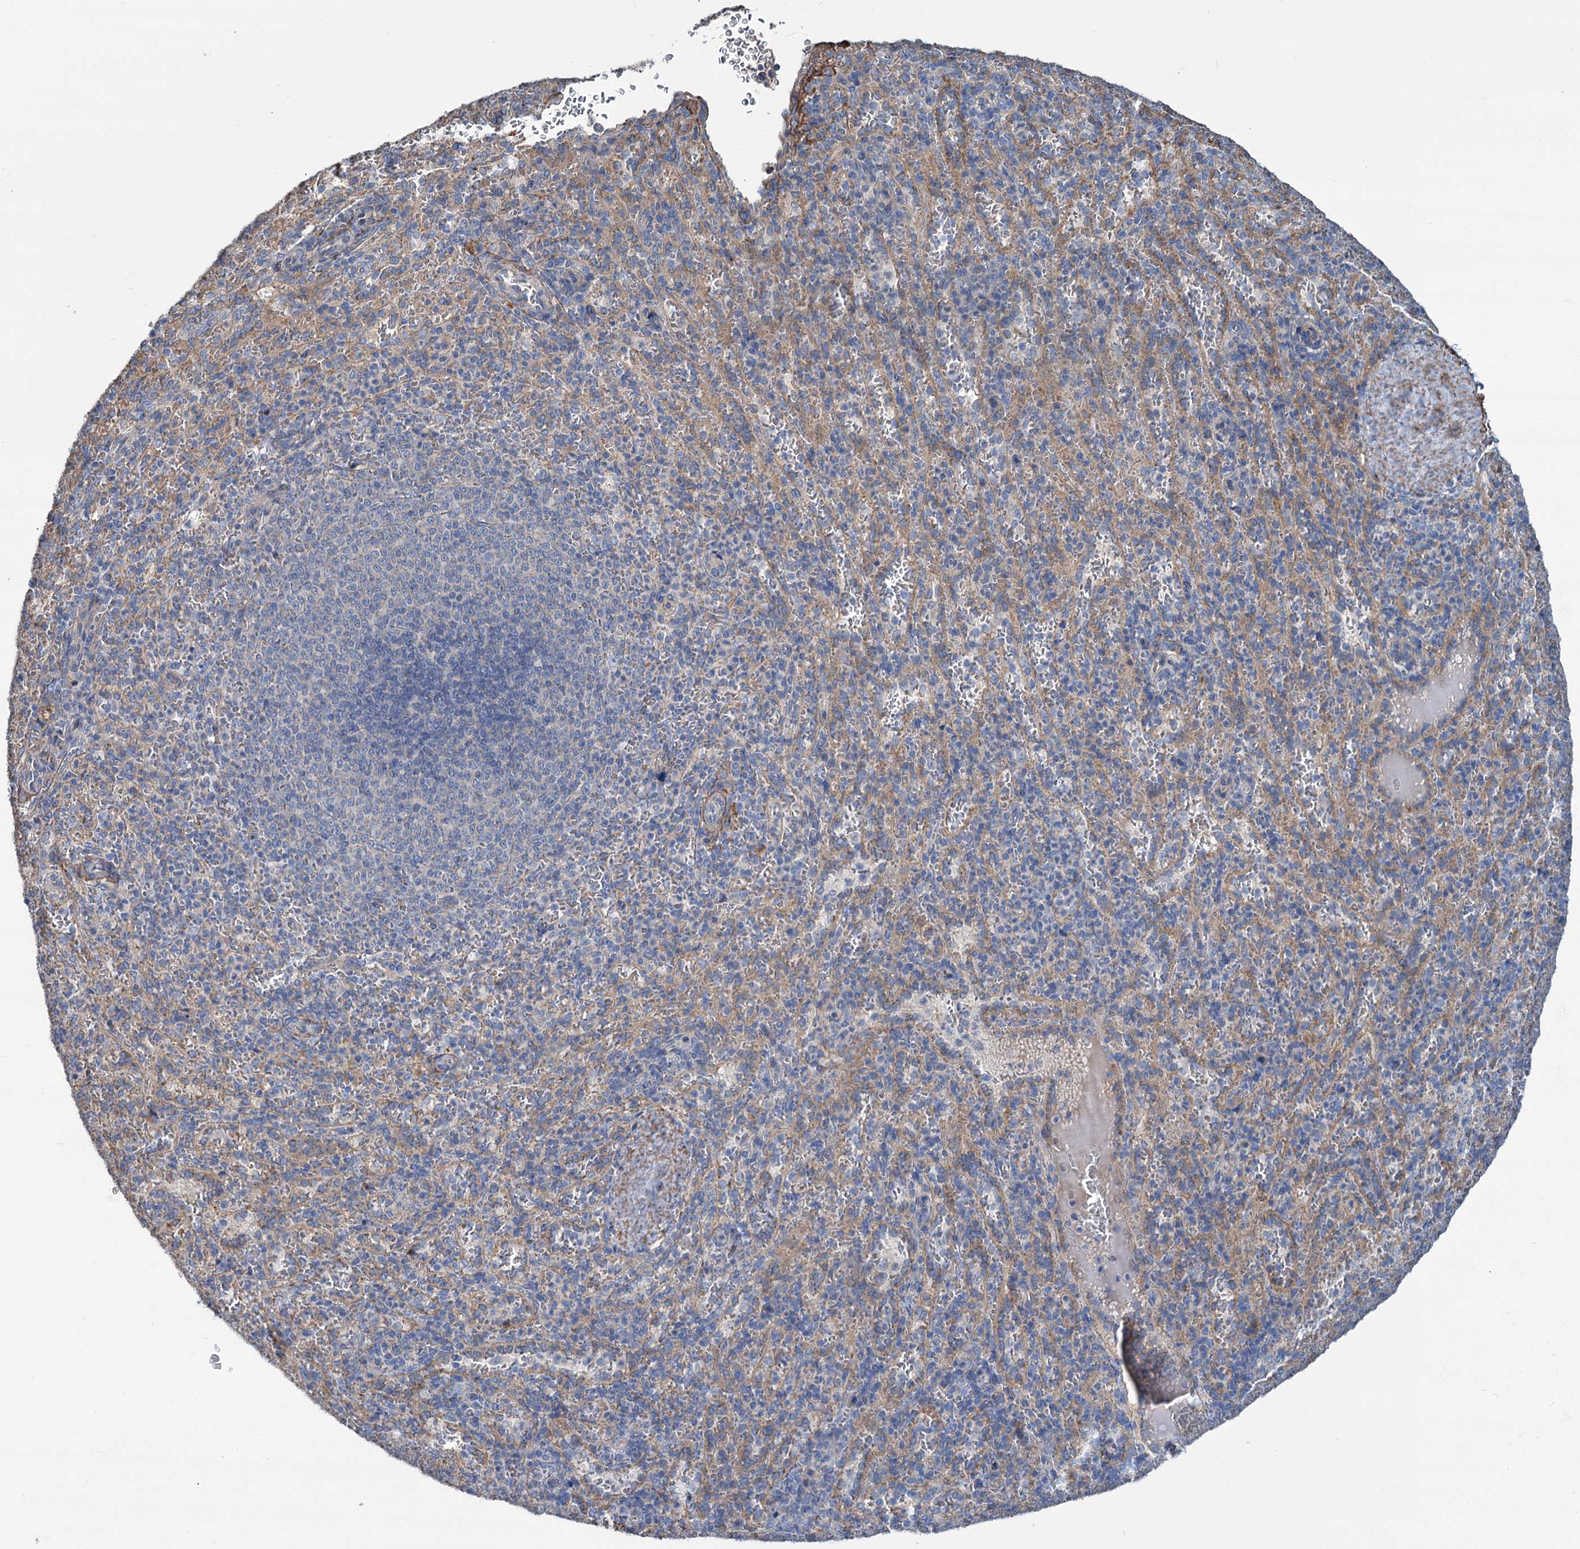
{"staining": {"intensity": "negative", "quantity": "none", "location": "none"}, "tissue": "spleen", "cell_type": "Cells in red pulp", "image_type": "normal", "snomed": [{"axis": "morphology", "description": "Normal tissue, NOS"}, {"axis": "topography", "description": "Spleen"}], "caption": "This is a image of immunohistochemistry (IHC) staining of normal spleen, which shows no staining in cells in red pulp. (IHC, brightfield microscopy, high magnification).", "gene": "URAD", "patient": {"sex": "female", "age": 21}}